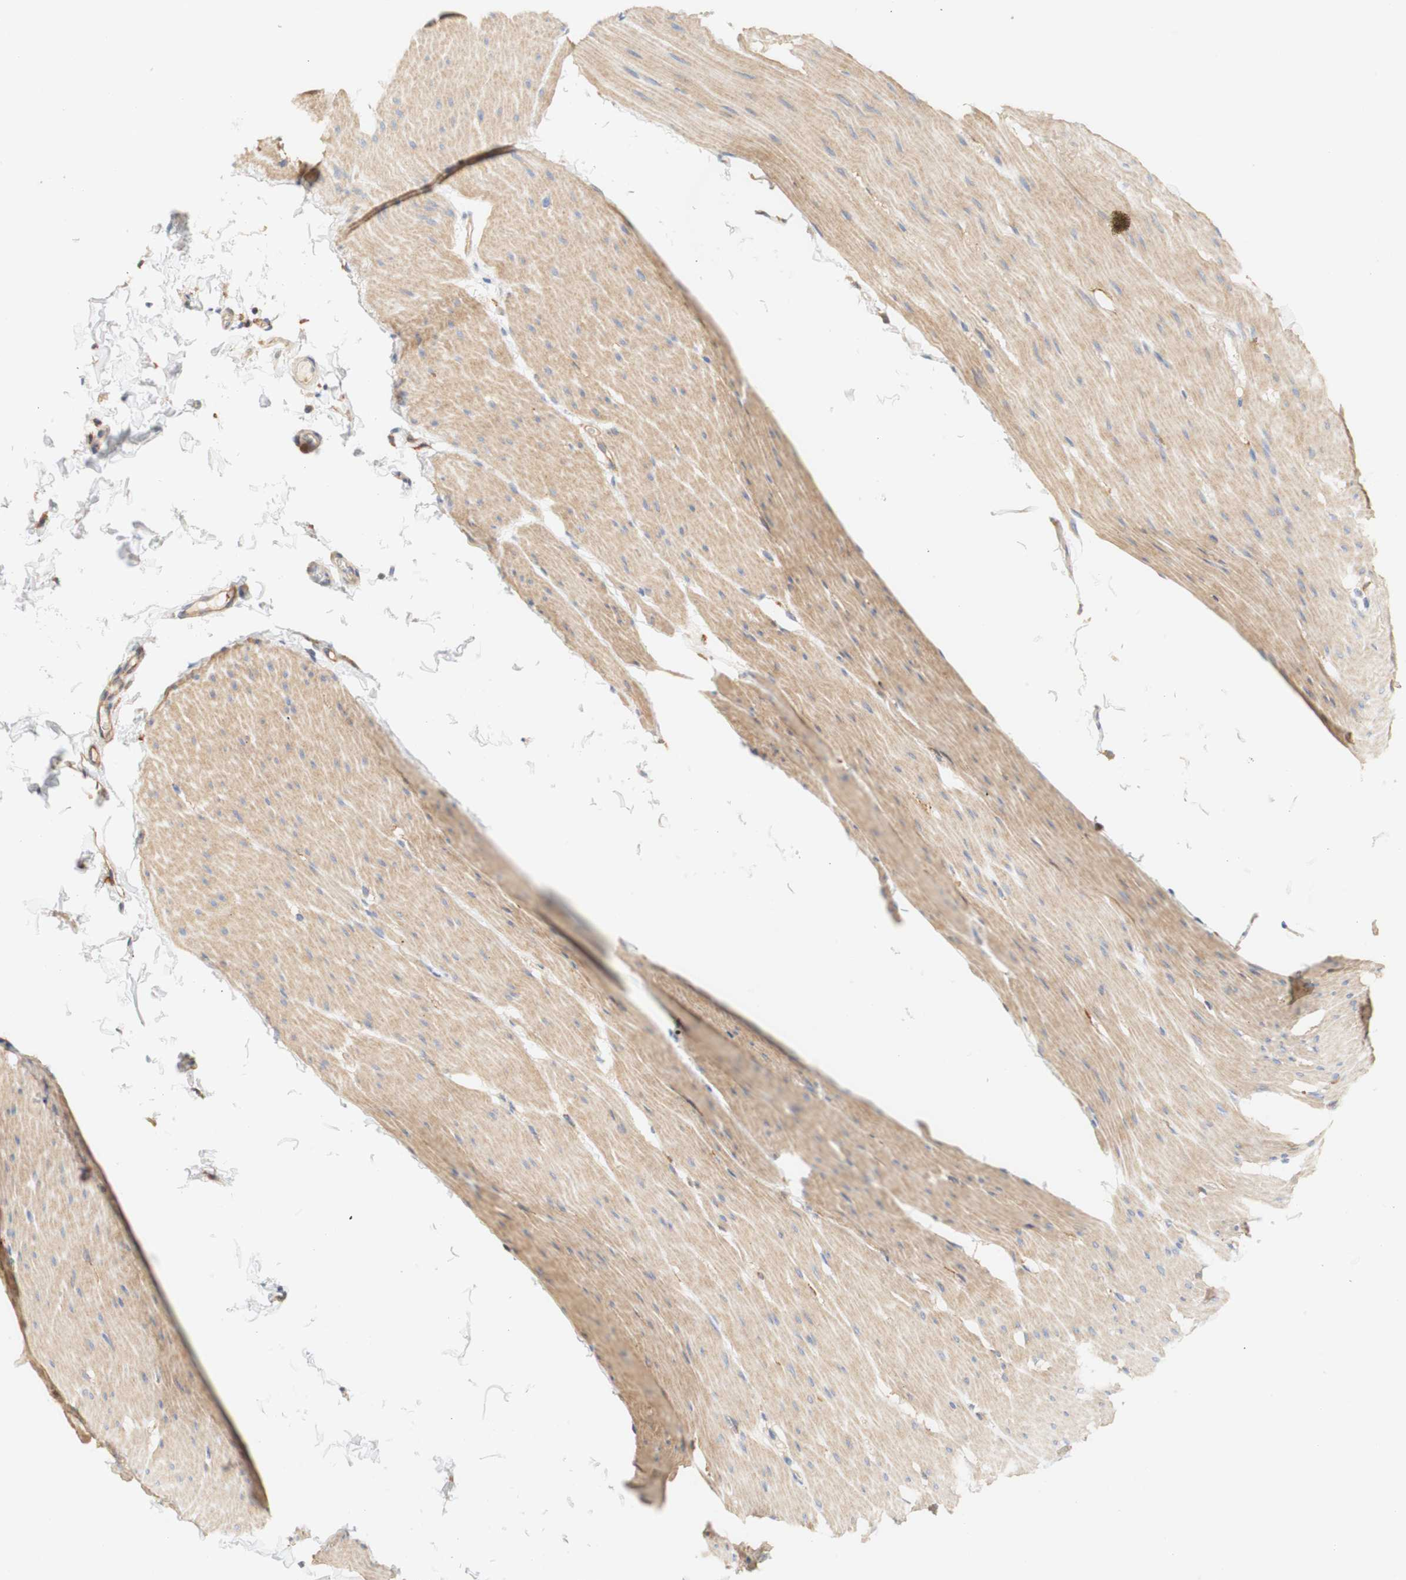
{"staining": {"intensity": "weak", "quantity": ">75%", "location": "cytoplasmic/membranous"}, "tissue": "smooth muscle", "cell_type": "Smooth muscle cells", "image_type": "normal", "snomed": [{"axis": "morphology", "description": "Normal tissue, NOS"}, {"axis": "topography", "description": "Smooth muscle"}, {"axis": "topography", "description": "Colon"}], "caption": "This is a histology image of IHC staining of unremarkable smooth muscle, which shows weak positivity in the cytoplasmic/membranous of smooth muscle cells.", "gene": "PCDH7", "patient": {"sex": "male", "age": 67}}